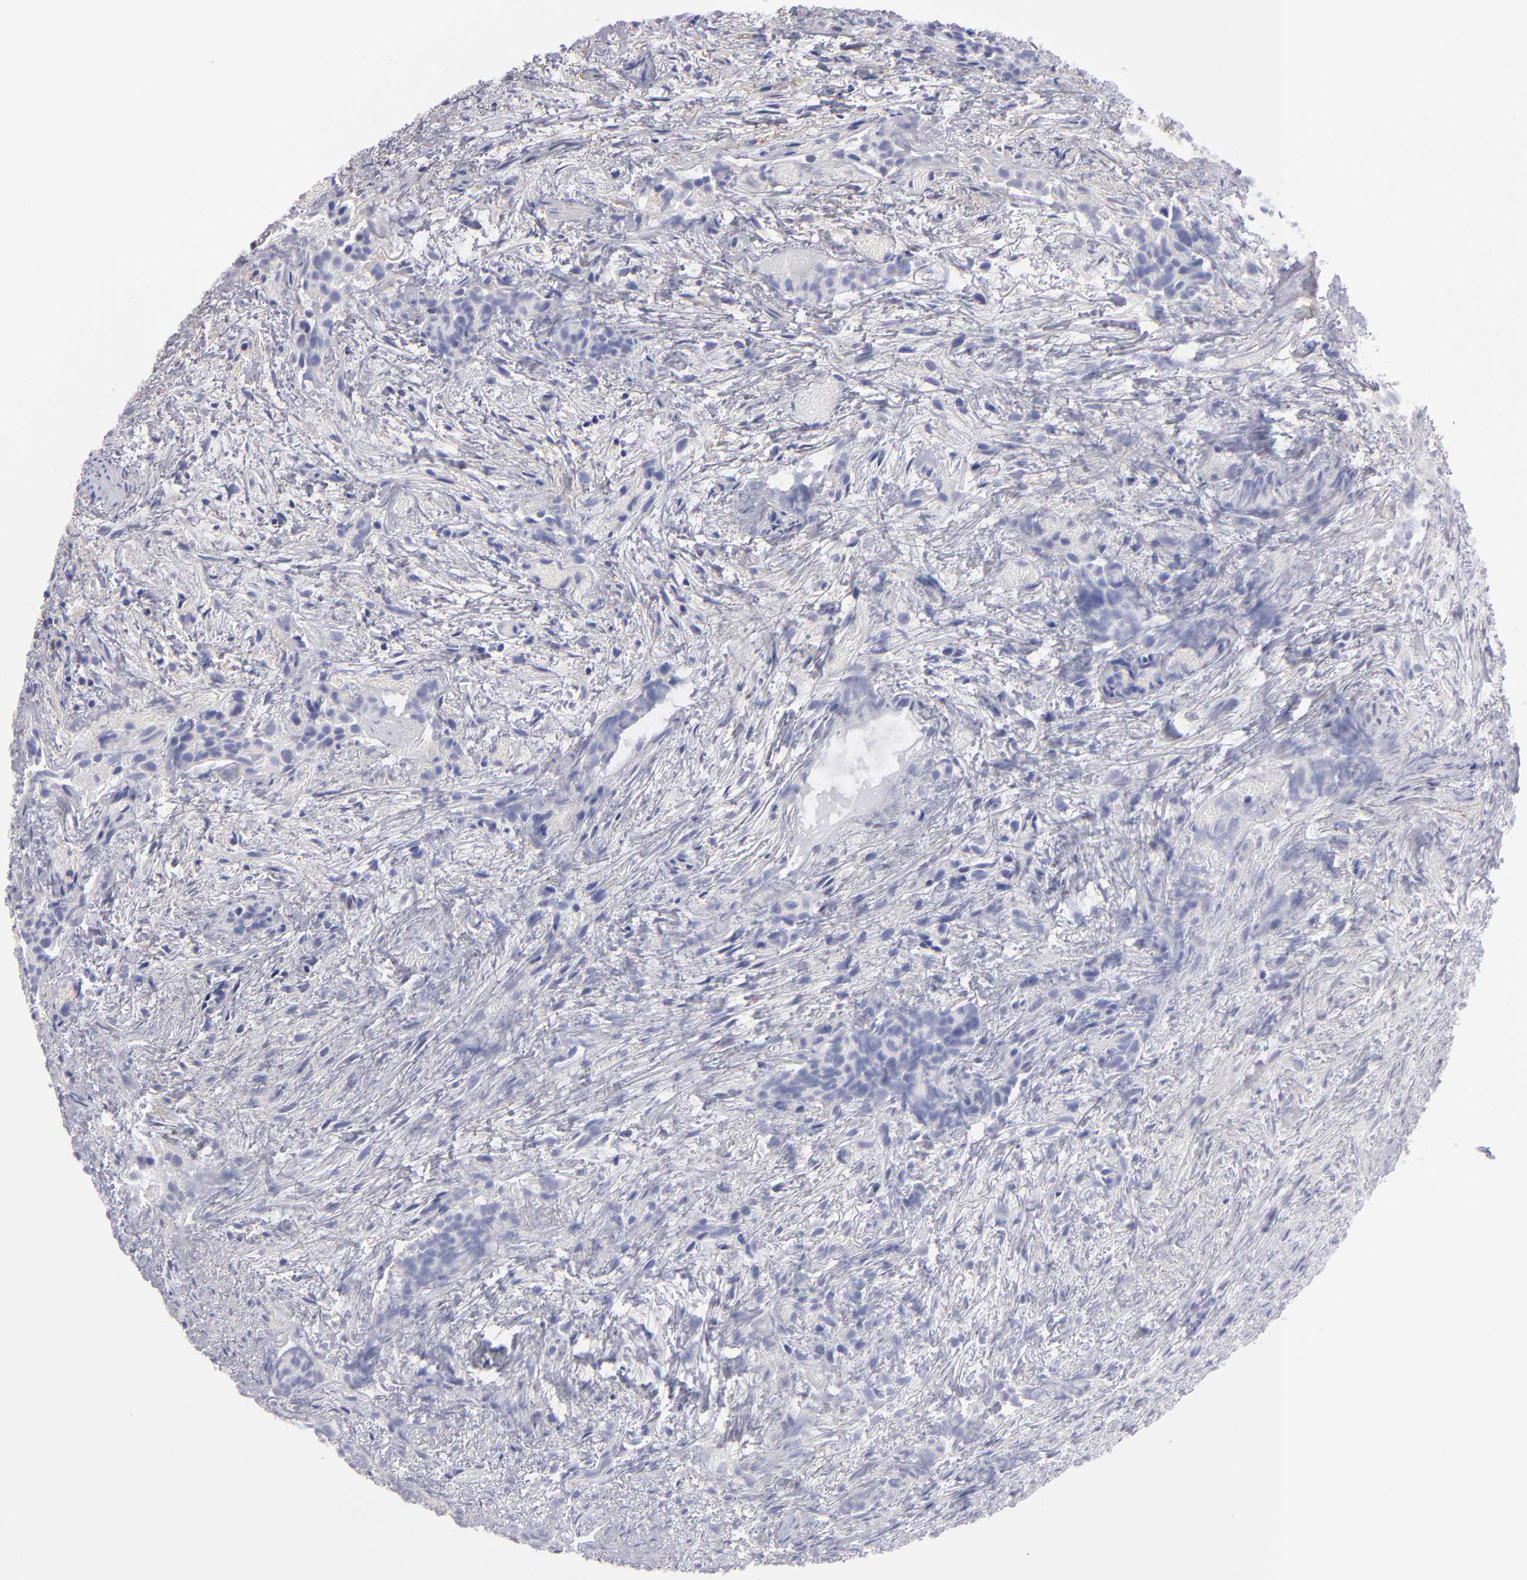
{"staining": {"intensity": "negative", "quantity": "none", "location": "none"}, "tissue": "urothelial cancer", "cell_type": "Tumor cells", "image_type": "cancer", "snomed": [{"axis": "morphology", "description": "Urothelial carcinoma, High grade"}, {"axis": "topography", "description": "Urinary bladder"}], "caption": "A high-resolution histopathology image shows immunohistochemistry staining of urothelial carcinoma (high-grade), which shows no significant staining in tumor cells.", "gene": "ABCB1", "patient": {"sex": "female", "age": 78}}